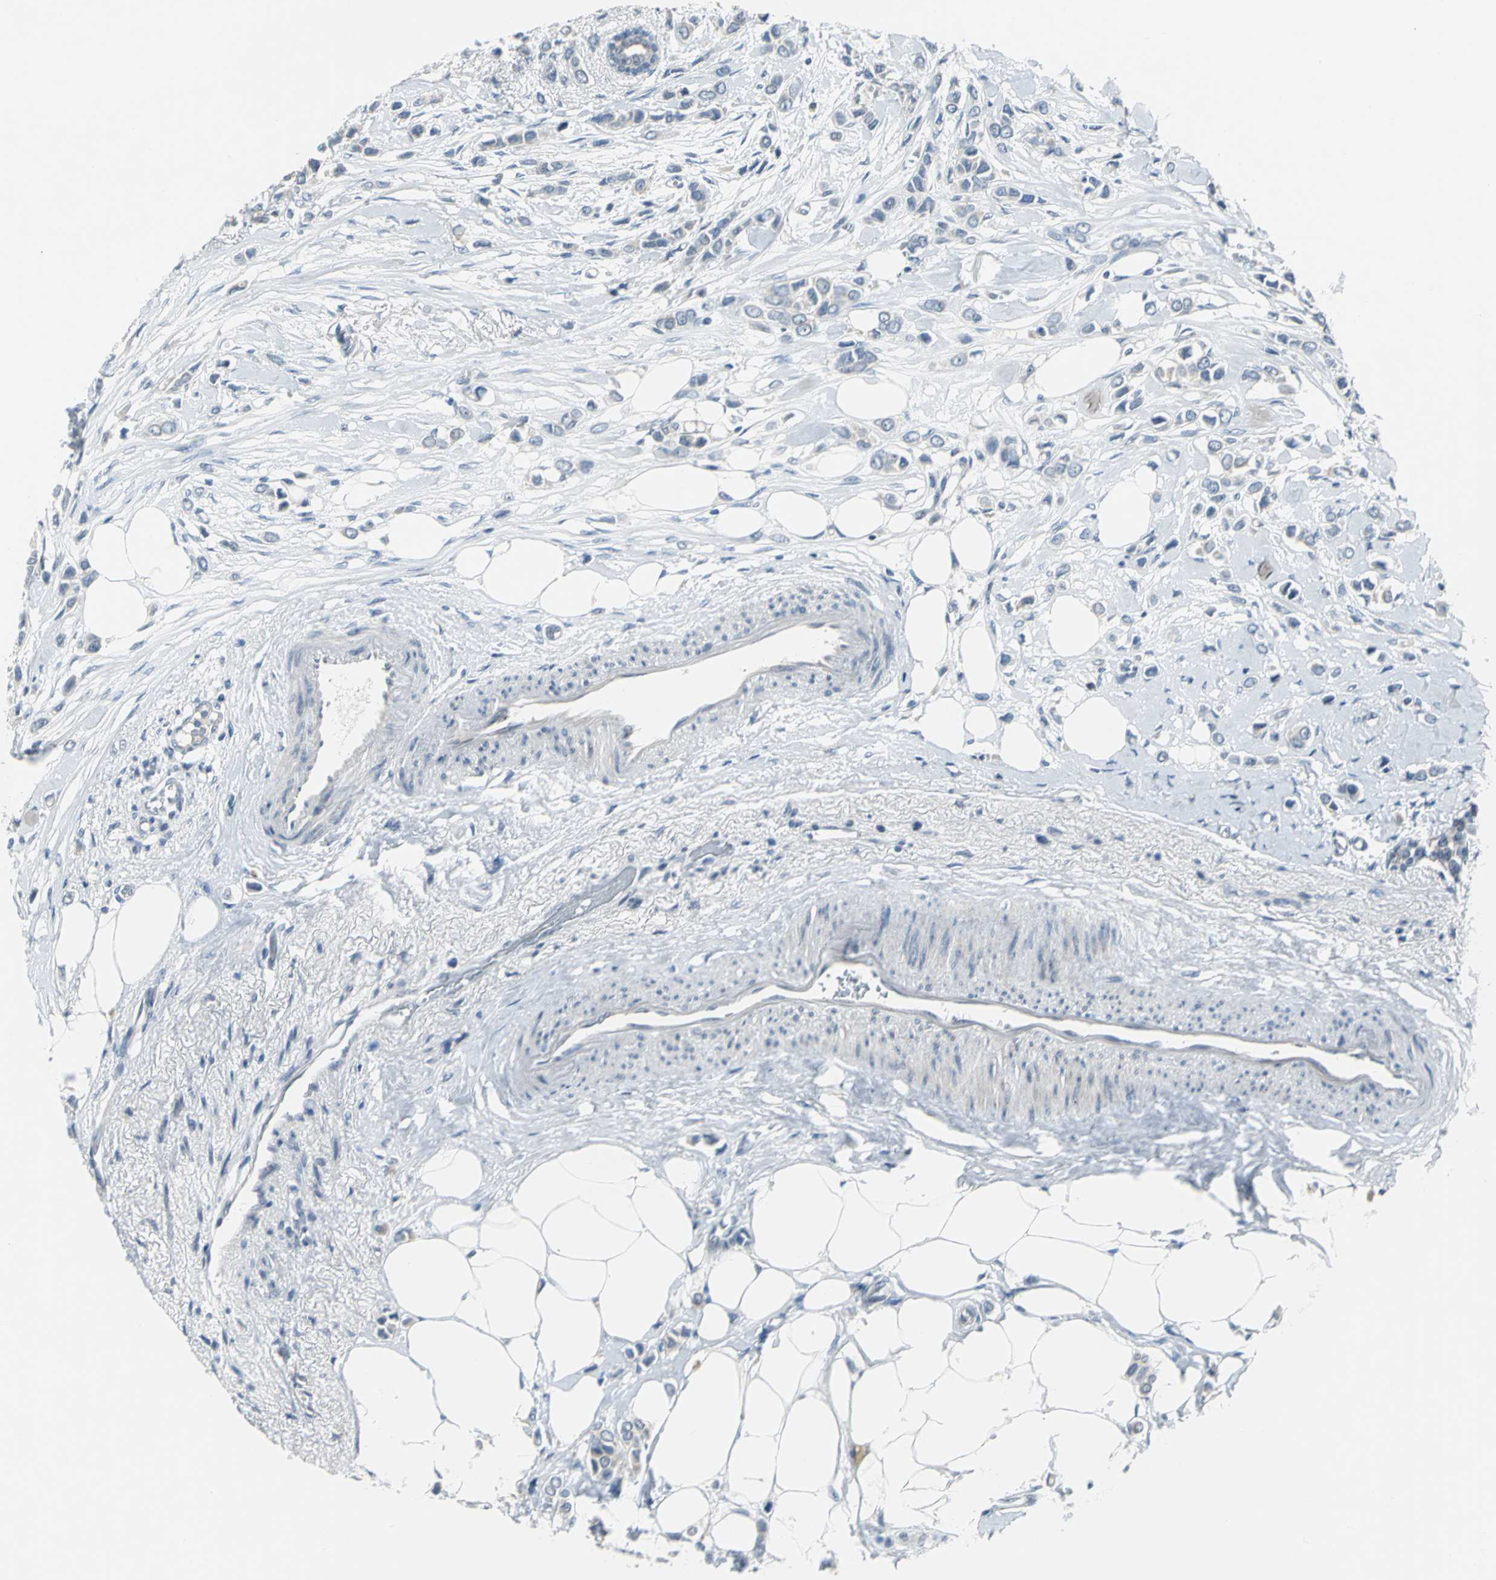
{"staining": {"intensity": "weak", "quantity": "<25%", "location": "nuclear"}, "tissue": "breast cancer", "cell_type": "Tumor cells", "image_type": "cancer", "snomed": [{"axis": "morphology", "description": "Lobular carcinoma"}, {"axis": "topography", "description": "Breast"}], "caption": "The histopathology image exhibits no significant positivity in tumor cells of lobular carcinoma (breast).", "gene": "MYBBP1A", "patient": {"sex": "female", "age": 51}}